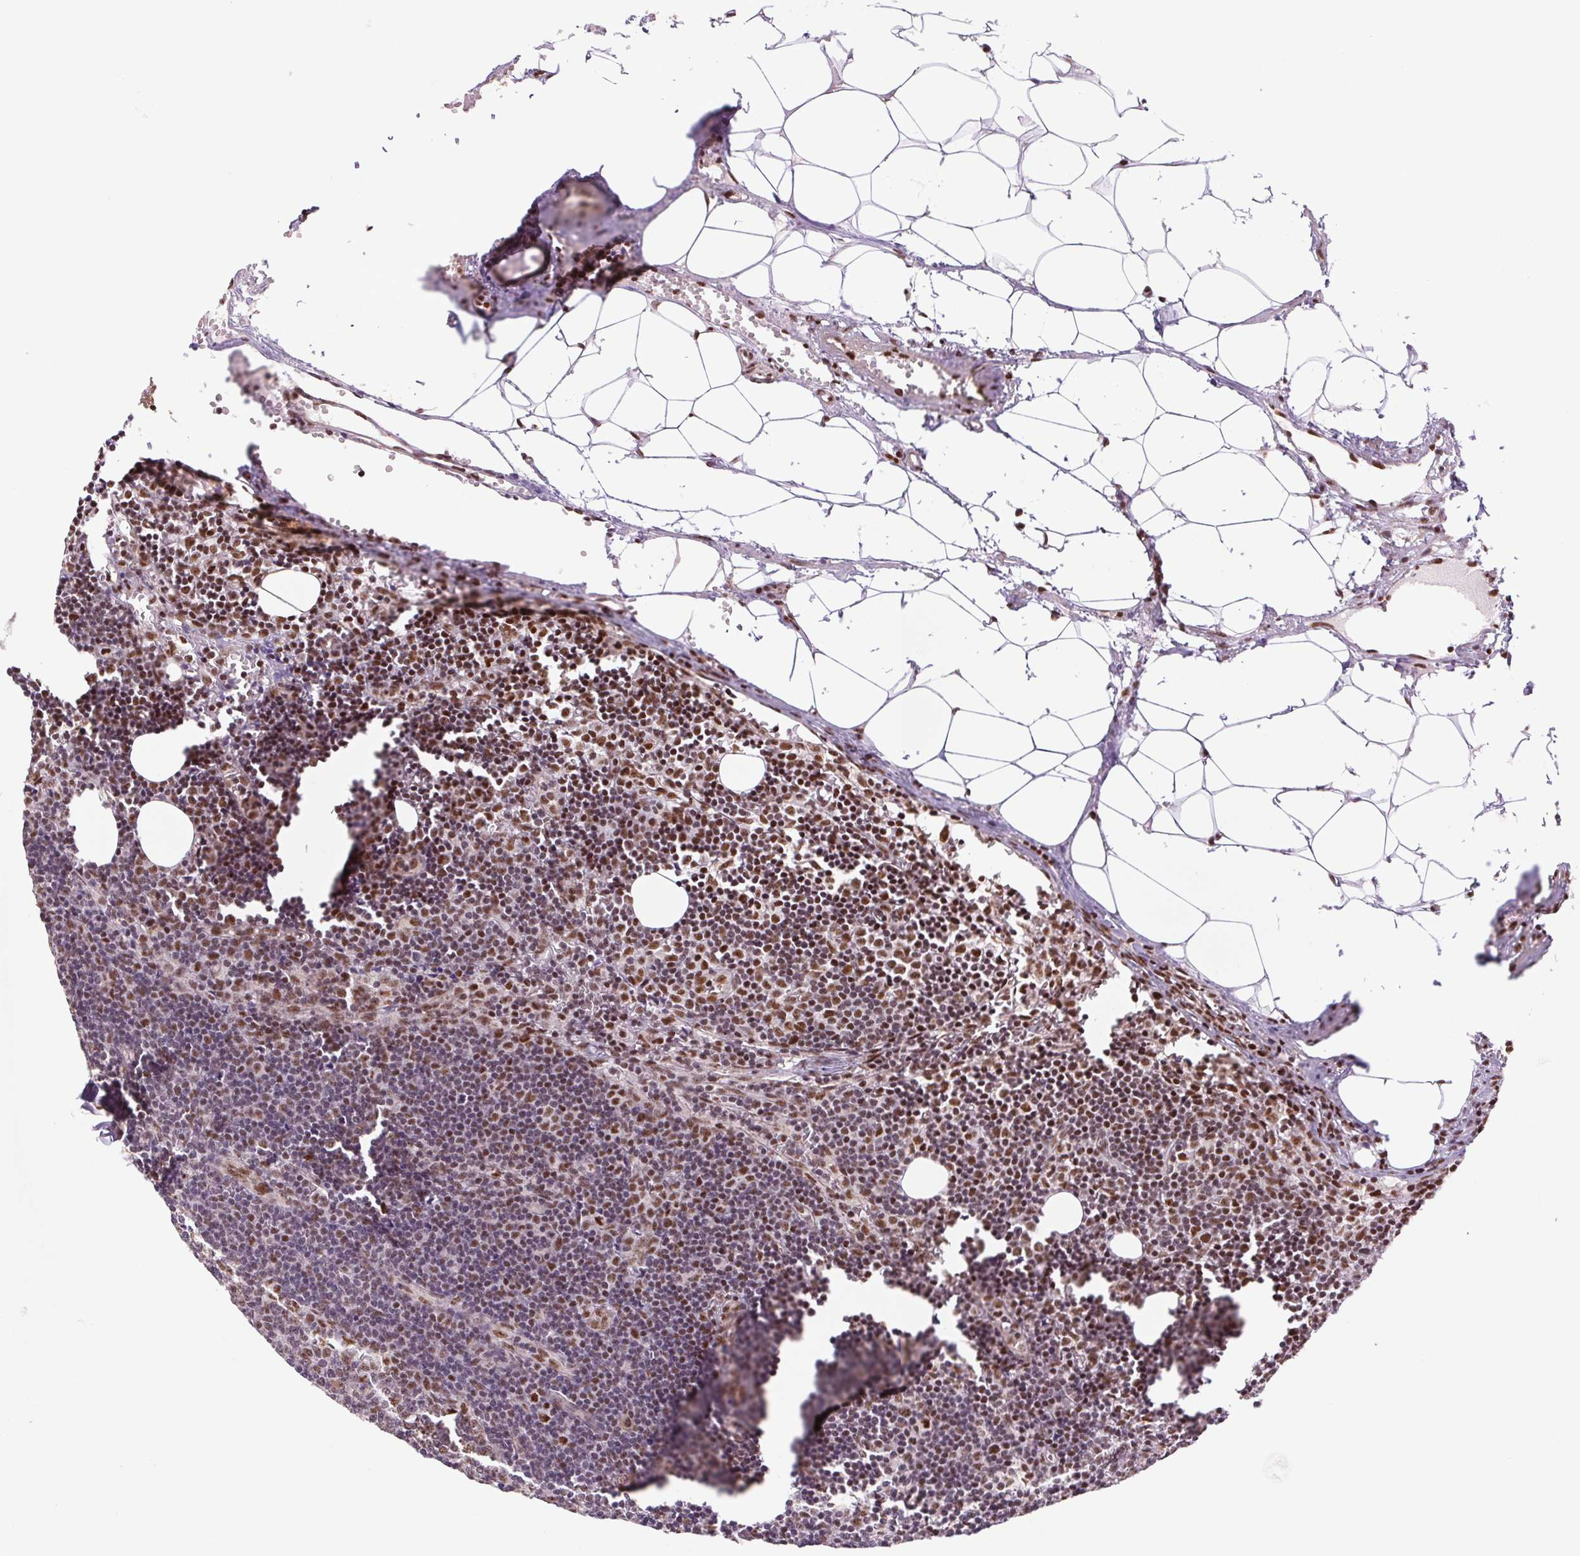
{"staining": {"intensity": "moderate", "quantity": ">75%", "location": "nuclear"}, "tissue": "lymph node", "cell_type": "Germinal center cells", "image_type": "normal", "snomed": [{"axis": "morphology", "description": "Normal tissue, NOS"}, {"axis": "topography", "description": "Lymph node"}], "caption": "Immunohistochemical staining of unremarkable lymph node shows moderate nuclear protein positivity in approximately >75% of germinal center cells. The staining is performed using DAB (3,3'-diaminobenzidine) brown chromogen to label protein expression. The nuclei are counter-stained blue using hematoxylin.", "gene": "CWC25", "patient": {"sex": "female", "age": 41}}